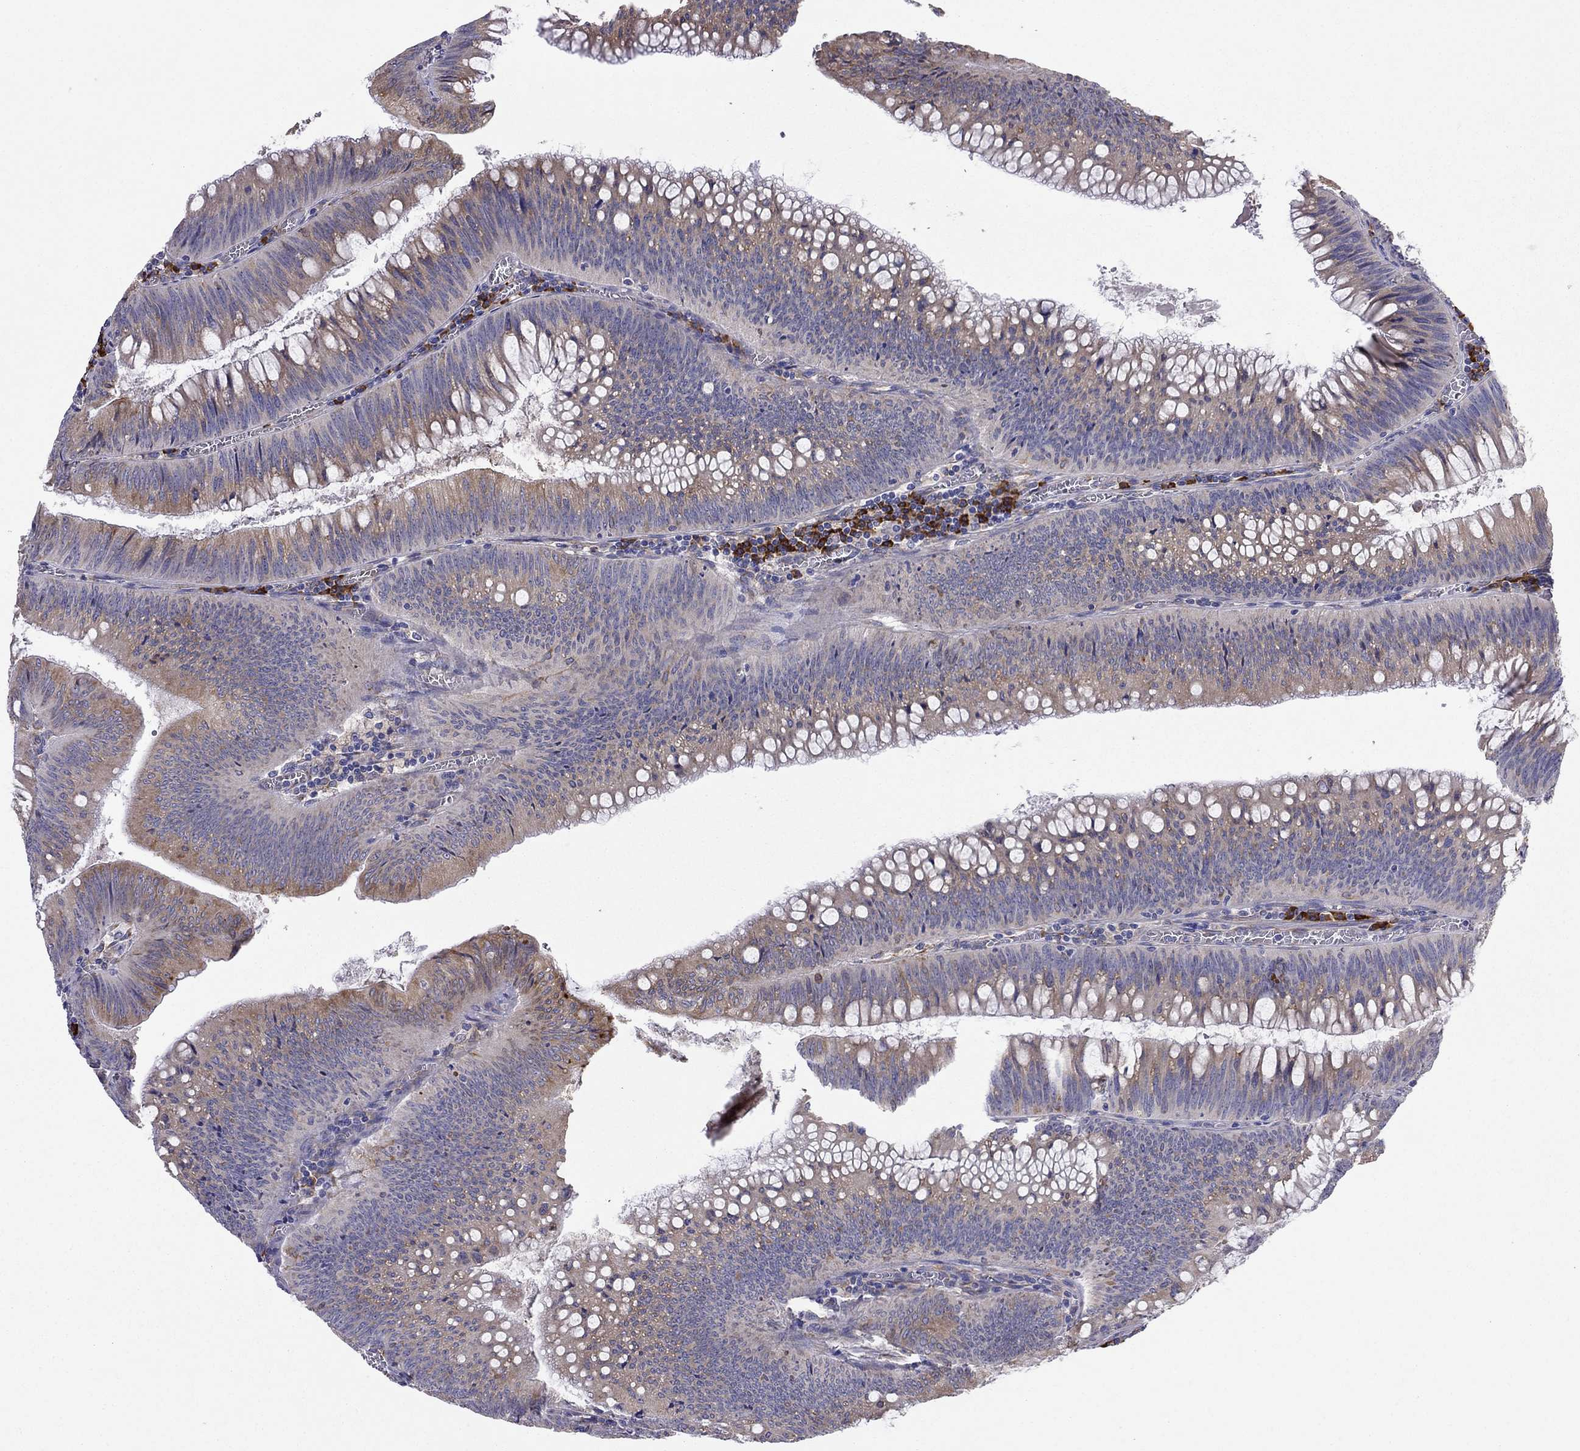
{"staining": {"intensity": "moderate", "quantity": ">75%", "location": "cytoplasmic/membranous"}, "tissue": "colorectal cancer", "cell_type": "Tumor cells", "image_type": "cancer", "snomed": [{"axis": "morphology", "description": "Adenocarcinoma, NOS"}, {"axis": "topography", "description": "Rectum"}], "caption": "This is a micrograph of immunohistochemistry (IHC) staining of adenocarcinoma (colorectal), which shows moderate staining in the cytoplasmic/membranous of tumor cells.", "gene": "LONRF2", "patient": {"sex": "female", "age": 72}}